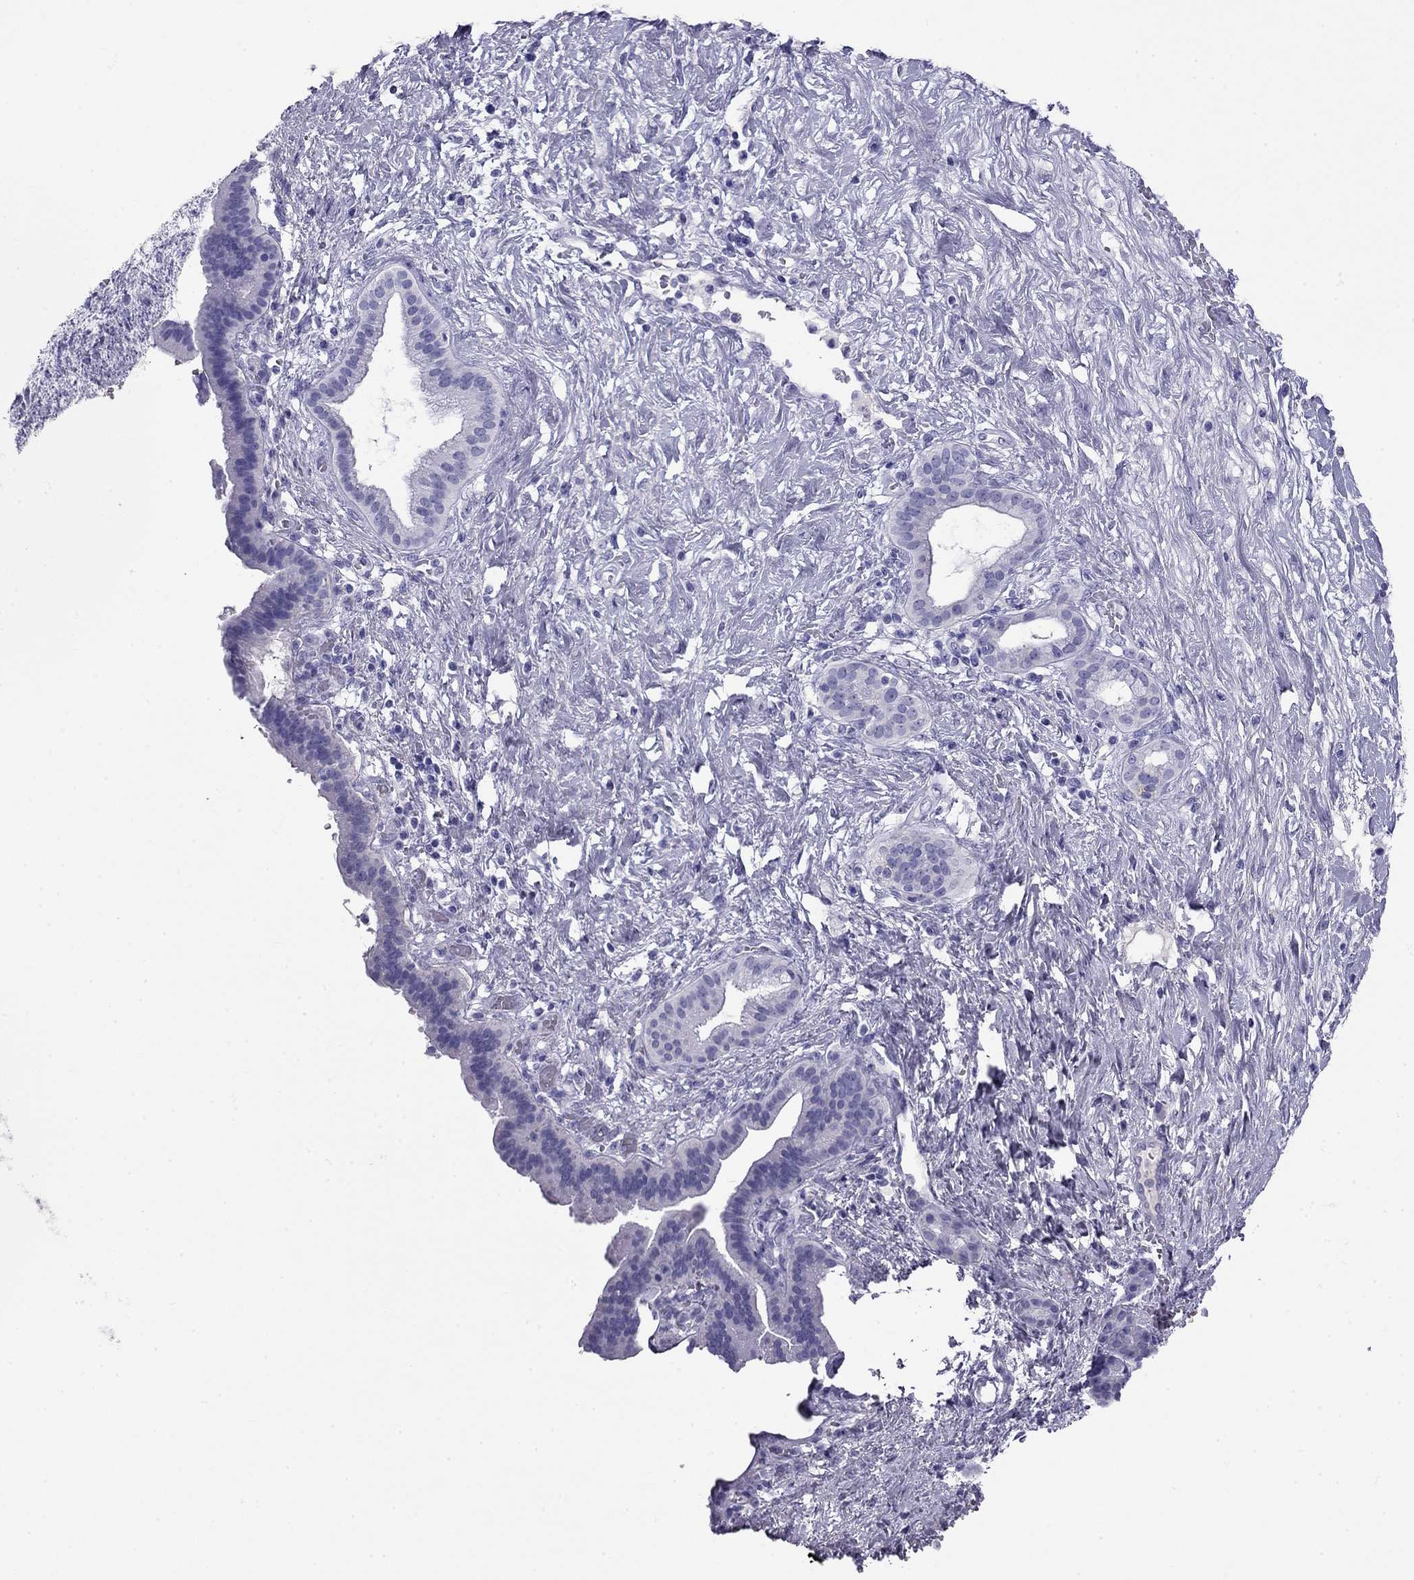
{"staining": {"intensity": "negative", "quantity": "none", "location": "none"}, "tissue": "pancreatic cancer", "cell_type": "Tumor cells", "image_type": "cancer", "snomed": [{"axis": "morphology", "description": "Adenocarcinoma, NOS"}, {"axis": "topography", "description": "Pancreas"}], "caption": "Pancreatic cancer (adenocarcinoma) was stained to show a protein in brown. There is no significant expression in tumor cells.", "gene": "ODF4", "patient": {"sex": "male", "age": 44}}